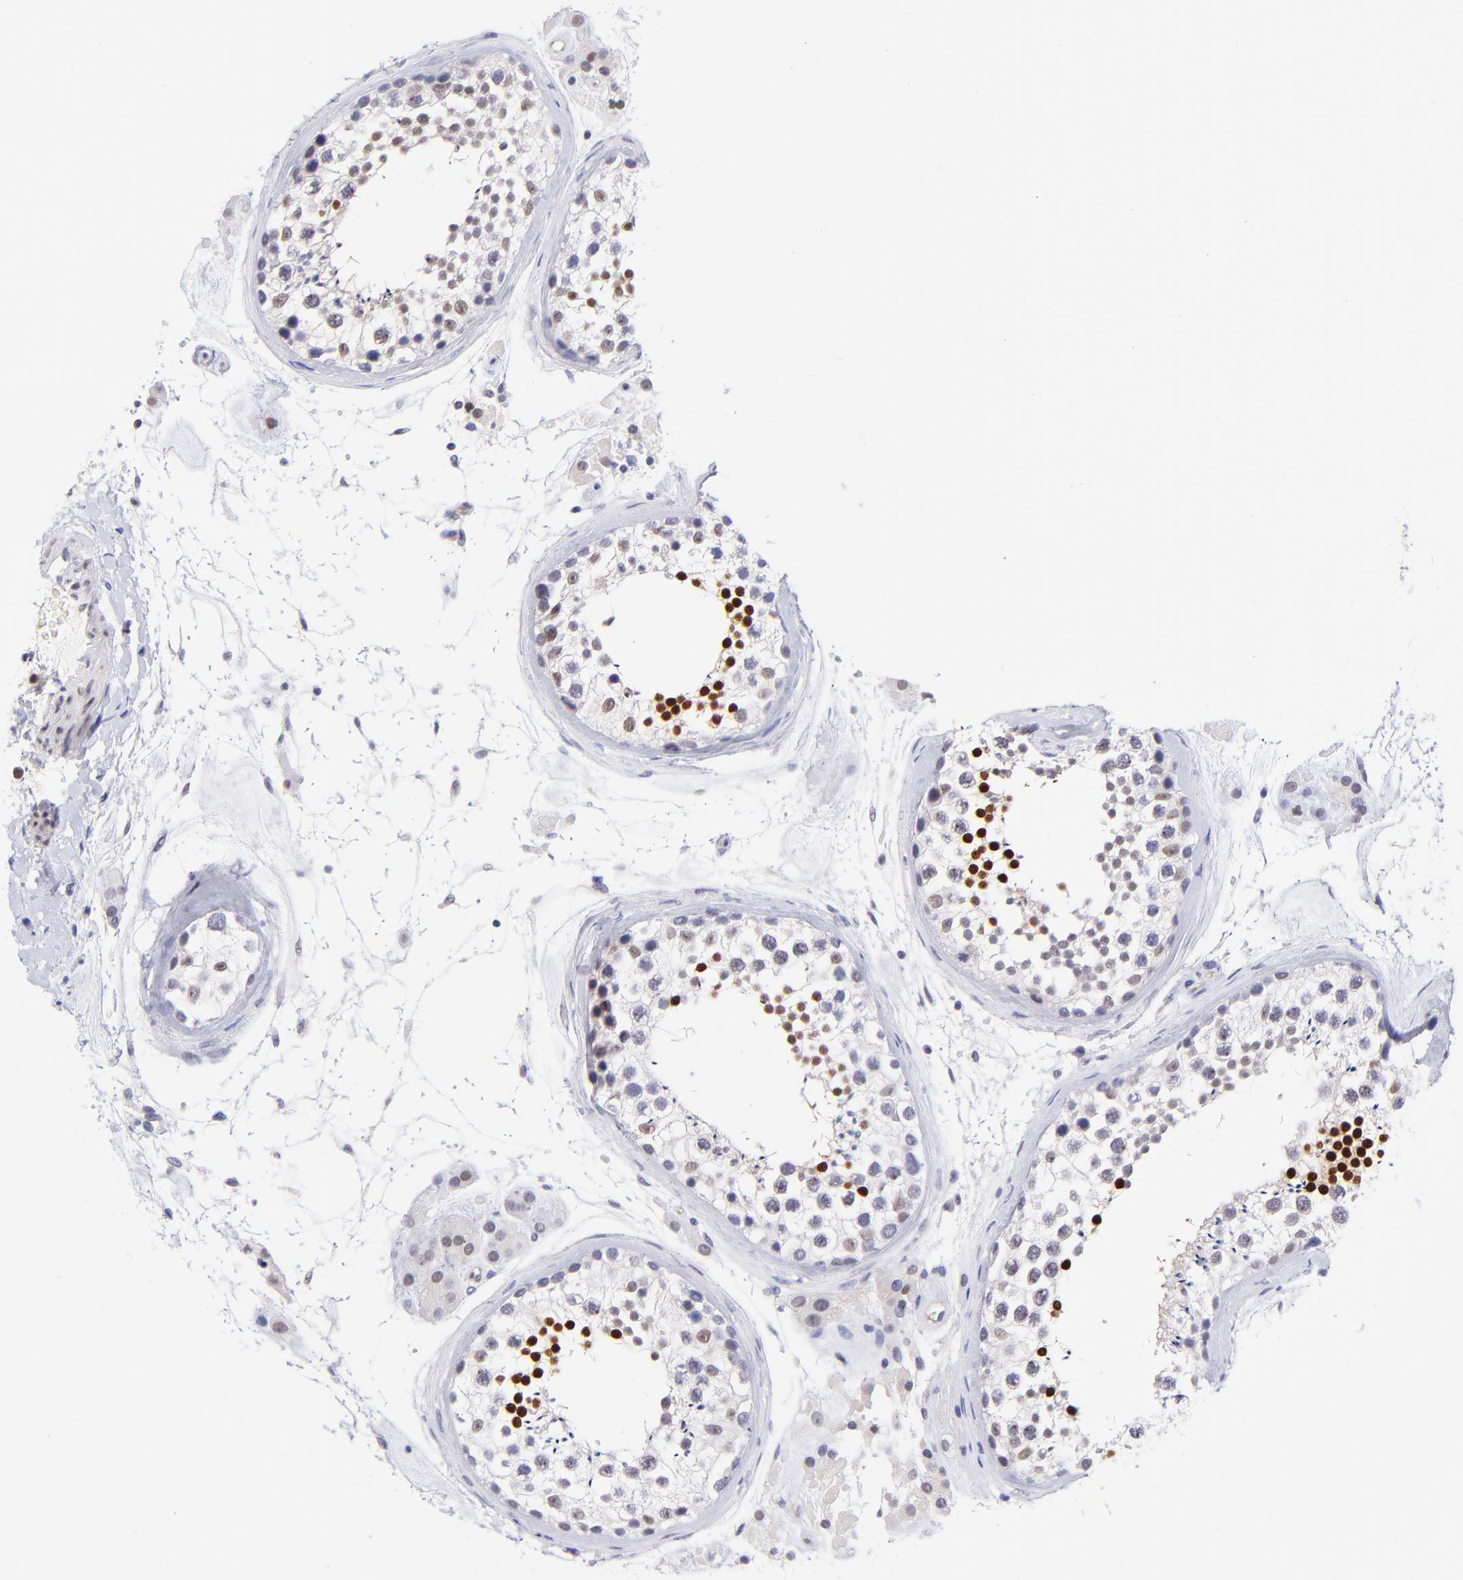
{"staining": {"intensity": "strong", "quantity": "<25%", "location": "nuclear"}, "tissue": "testis", "cell_type": "Cells in seminiferous ducts", "image_type": "normal", "snomed": [{"axis": "morphology", "description": "Normal tissue, NOS"}, {"axis": "topography", "description": "Testis"}], "caption": "Immunohistochemistry (DAB) staining of benign human testis displays strong nuclear protein expression in approximately <25% of cells in seminiferous ducts.", "gene": "SOX6", "patient": {"sex": "male", "age": 46}}